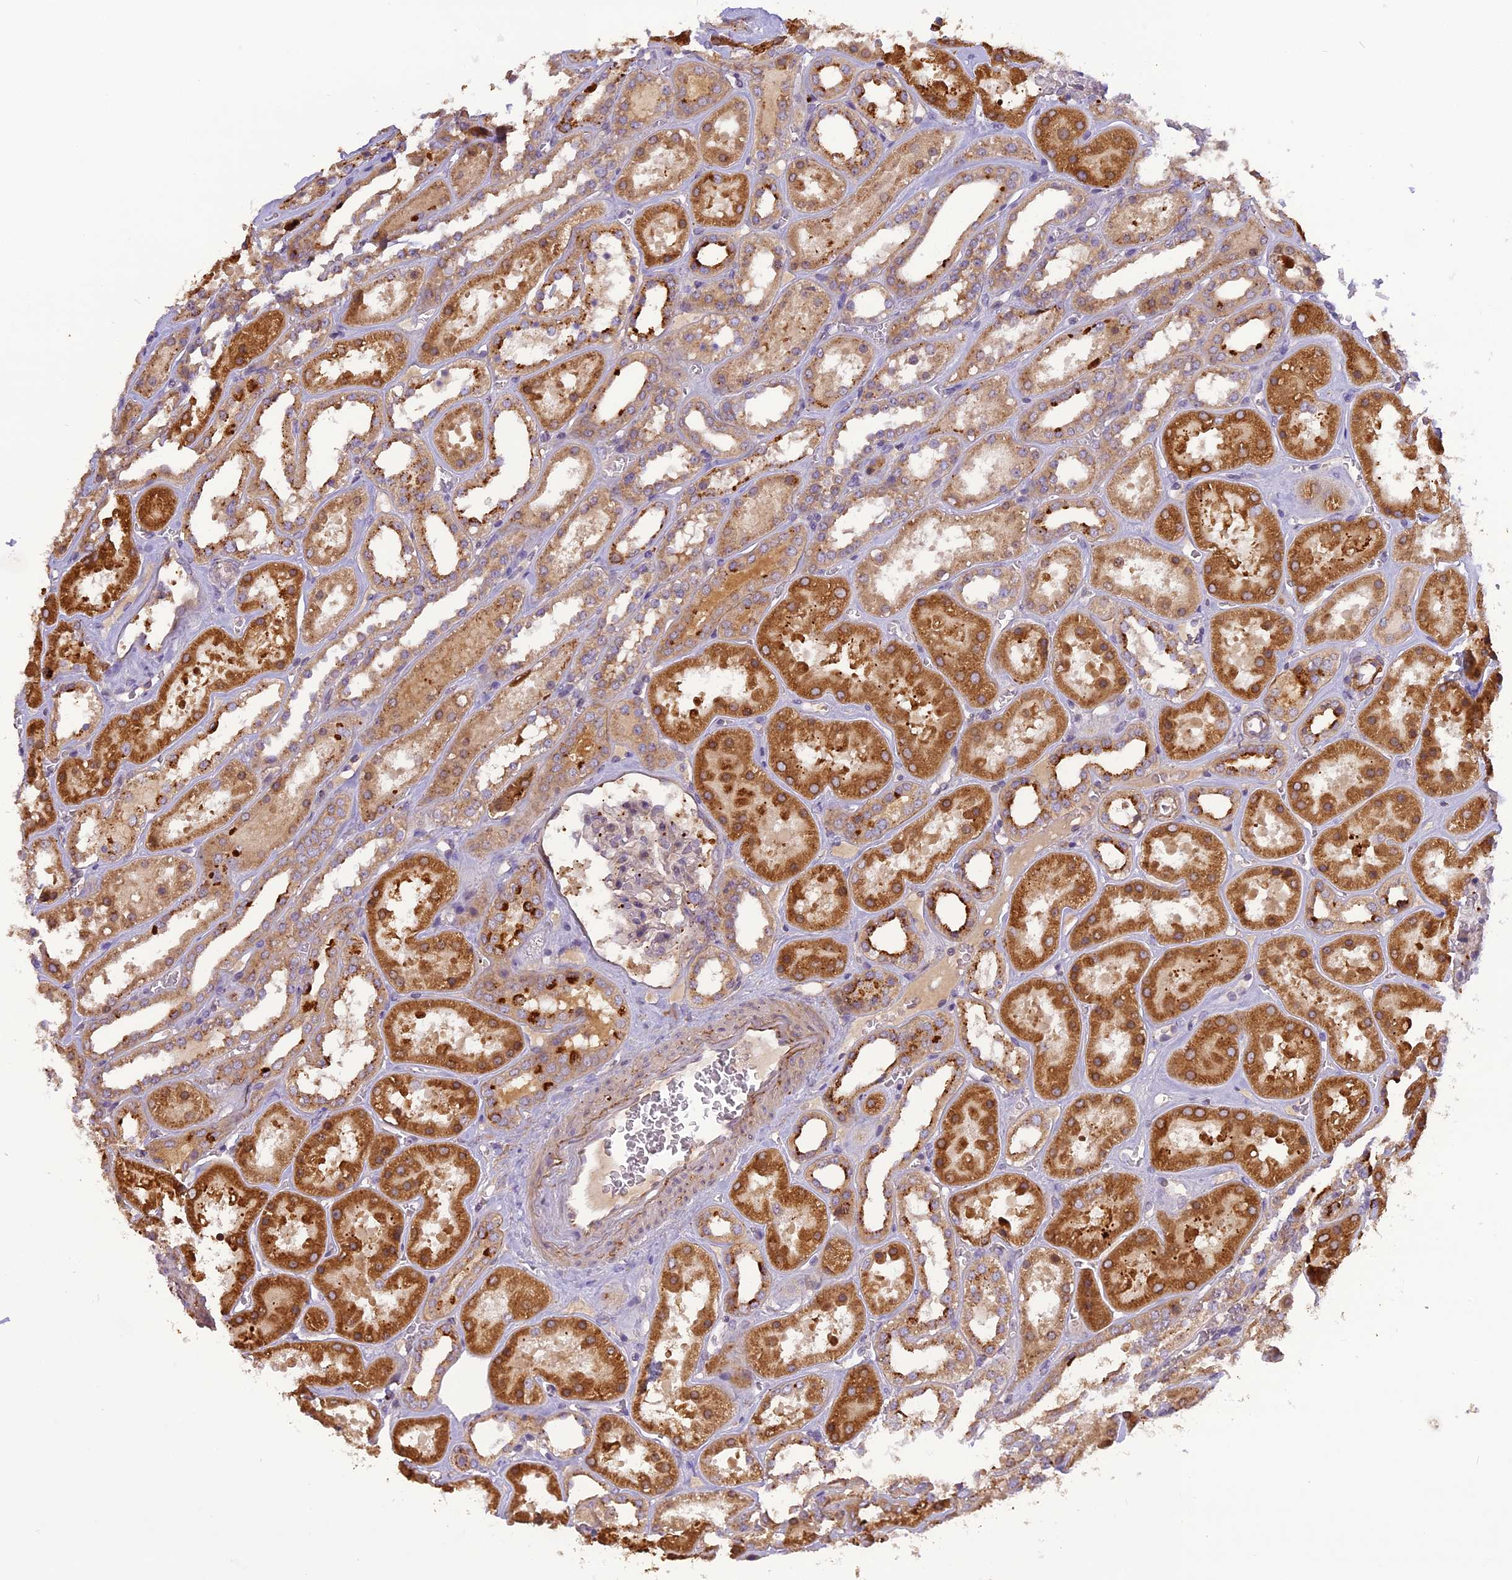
{"staining": {"intensity": "negative", "quantity": "none", "location": "none"}, "tissue": "kidney", "cell_type": "Cells in glomeruli", "image_type": "normal", "snomed": [{"axis": "morphology", "description": "Normal tissue, NOS"}, {"axis": "topography", "description": "Kidney"}], "caption": "Benign kidney was stained to show a protein in brown. There is no significant positivity in cells in glomeruli. (Stains: DAB (3,3'-diaminobenzidine) immunohistochemistry (IHC) with hematoxylin counter stain, Microscopy: brightfield microscopy at high magnification).", "gene": "FNIP2", "patient": {"sex": "female", "age": 41}}